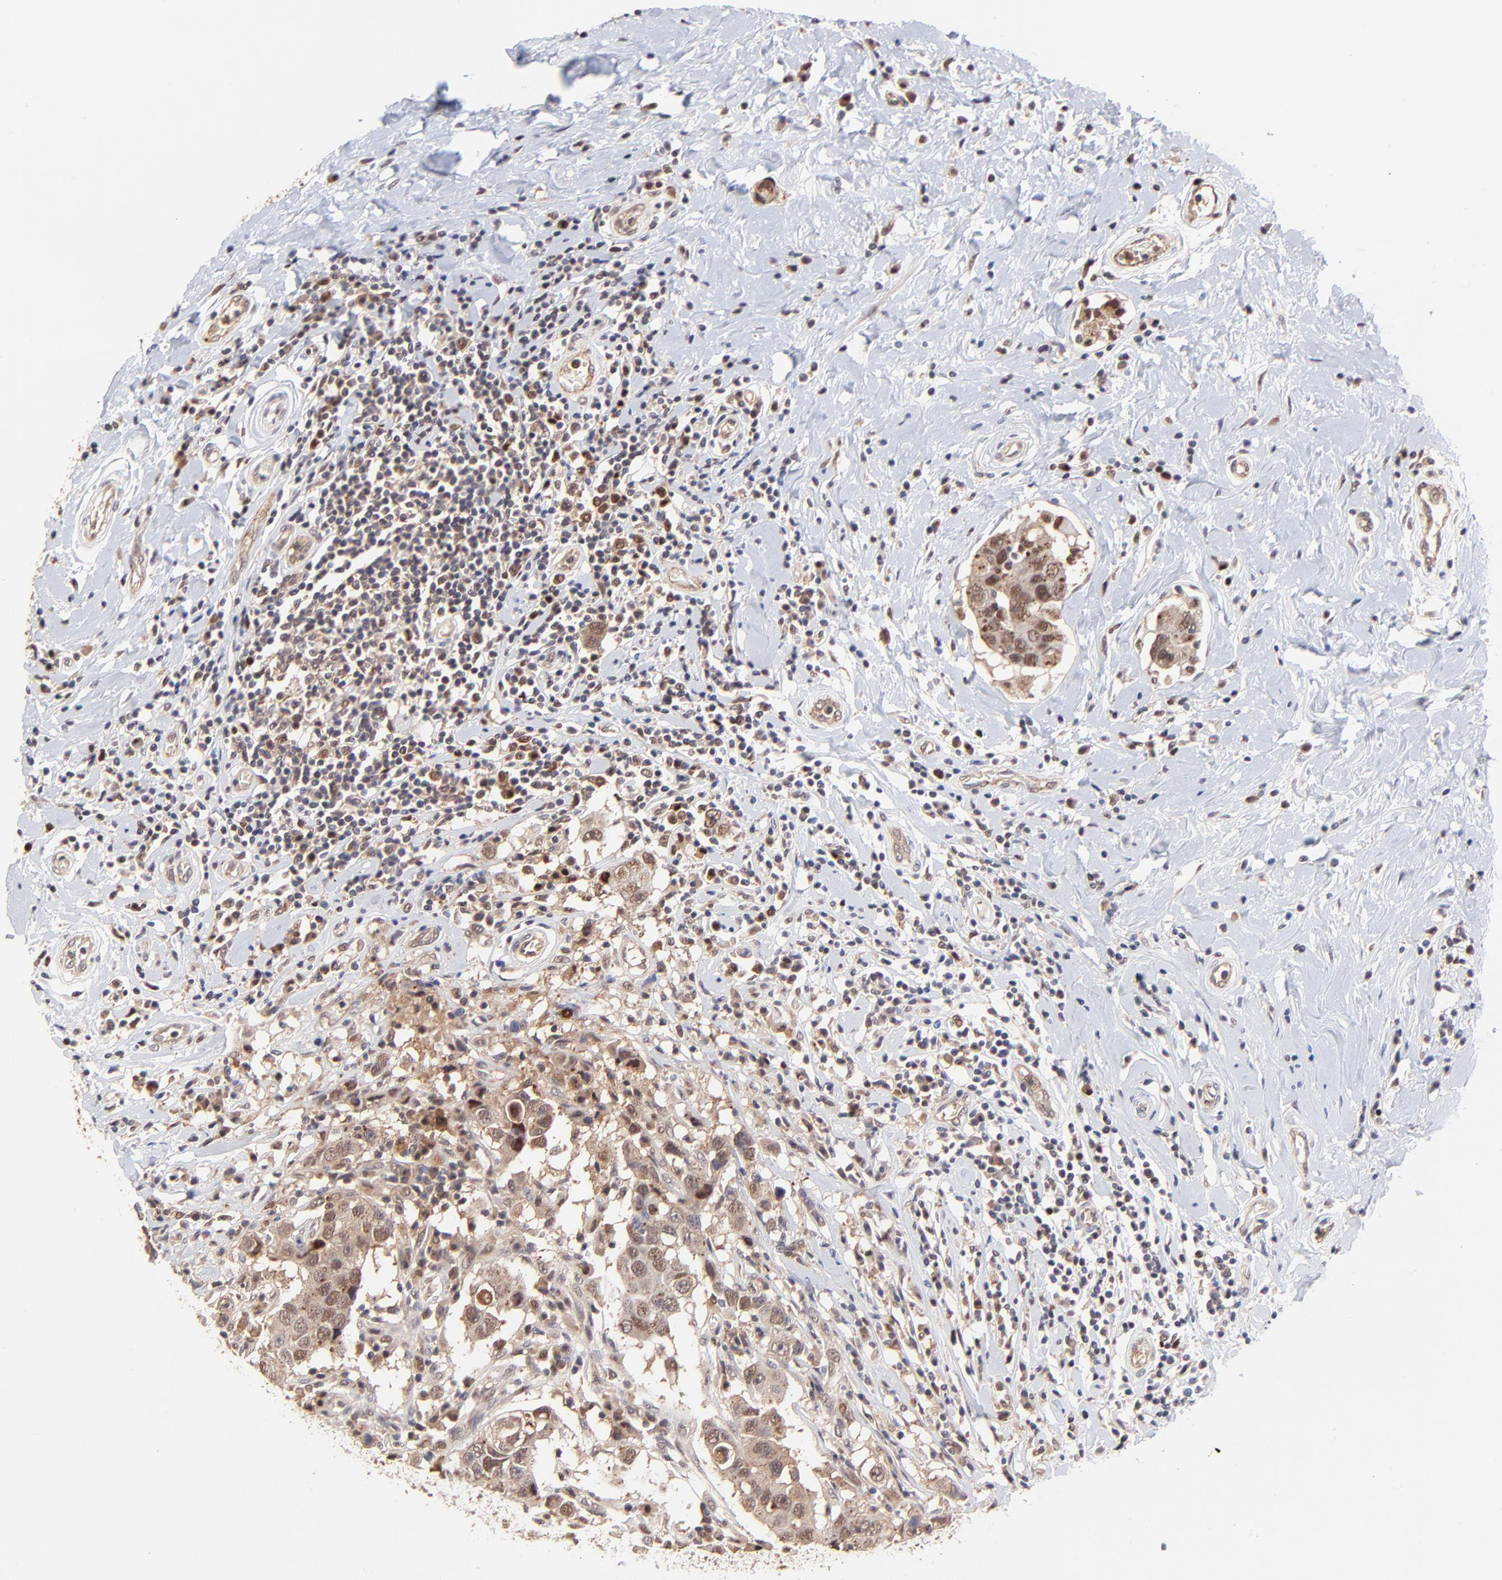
{"staining": {"intensity": "moderate", "quantity": ">75%", "location": "cytoplasmic/membranous"}, "tissue": "breast cancer", "cell_type": "Tumor cells", "image_type": "cancer", "snomed": [{"axis": "morphology", "description": "Duct carcinoma"}, {"axis": "topography", "description": "Breast"}], "caption": "Immunohistochemistry (IHC) of breast cancer reveals medium levels of moderate cytoplasmic/membranous staining in about >75% of tumor cells. Using DAB (brown) and hematoxylin (blue) stains, captured at high magnification using brightfield microscopy.", "gene": "PSMA6", "patient": {"sex": "female", "age": 27}}